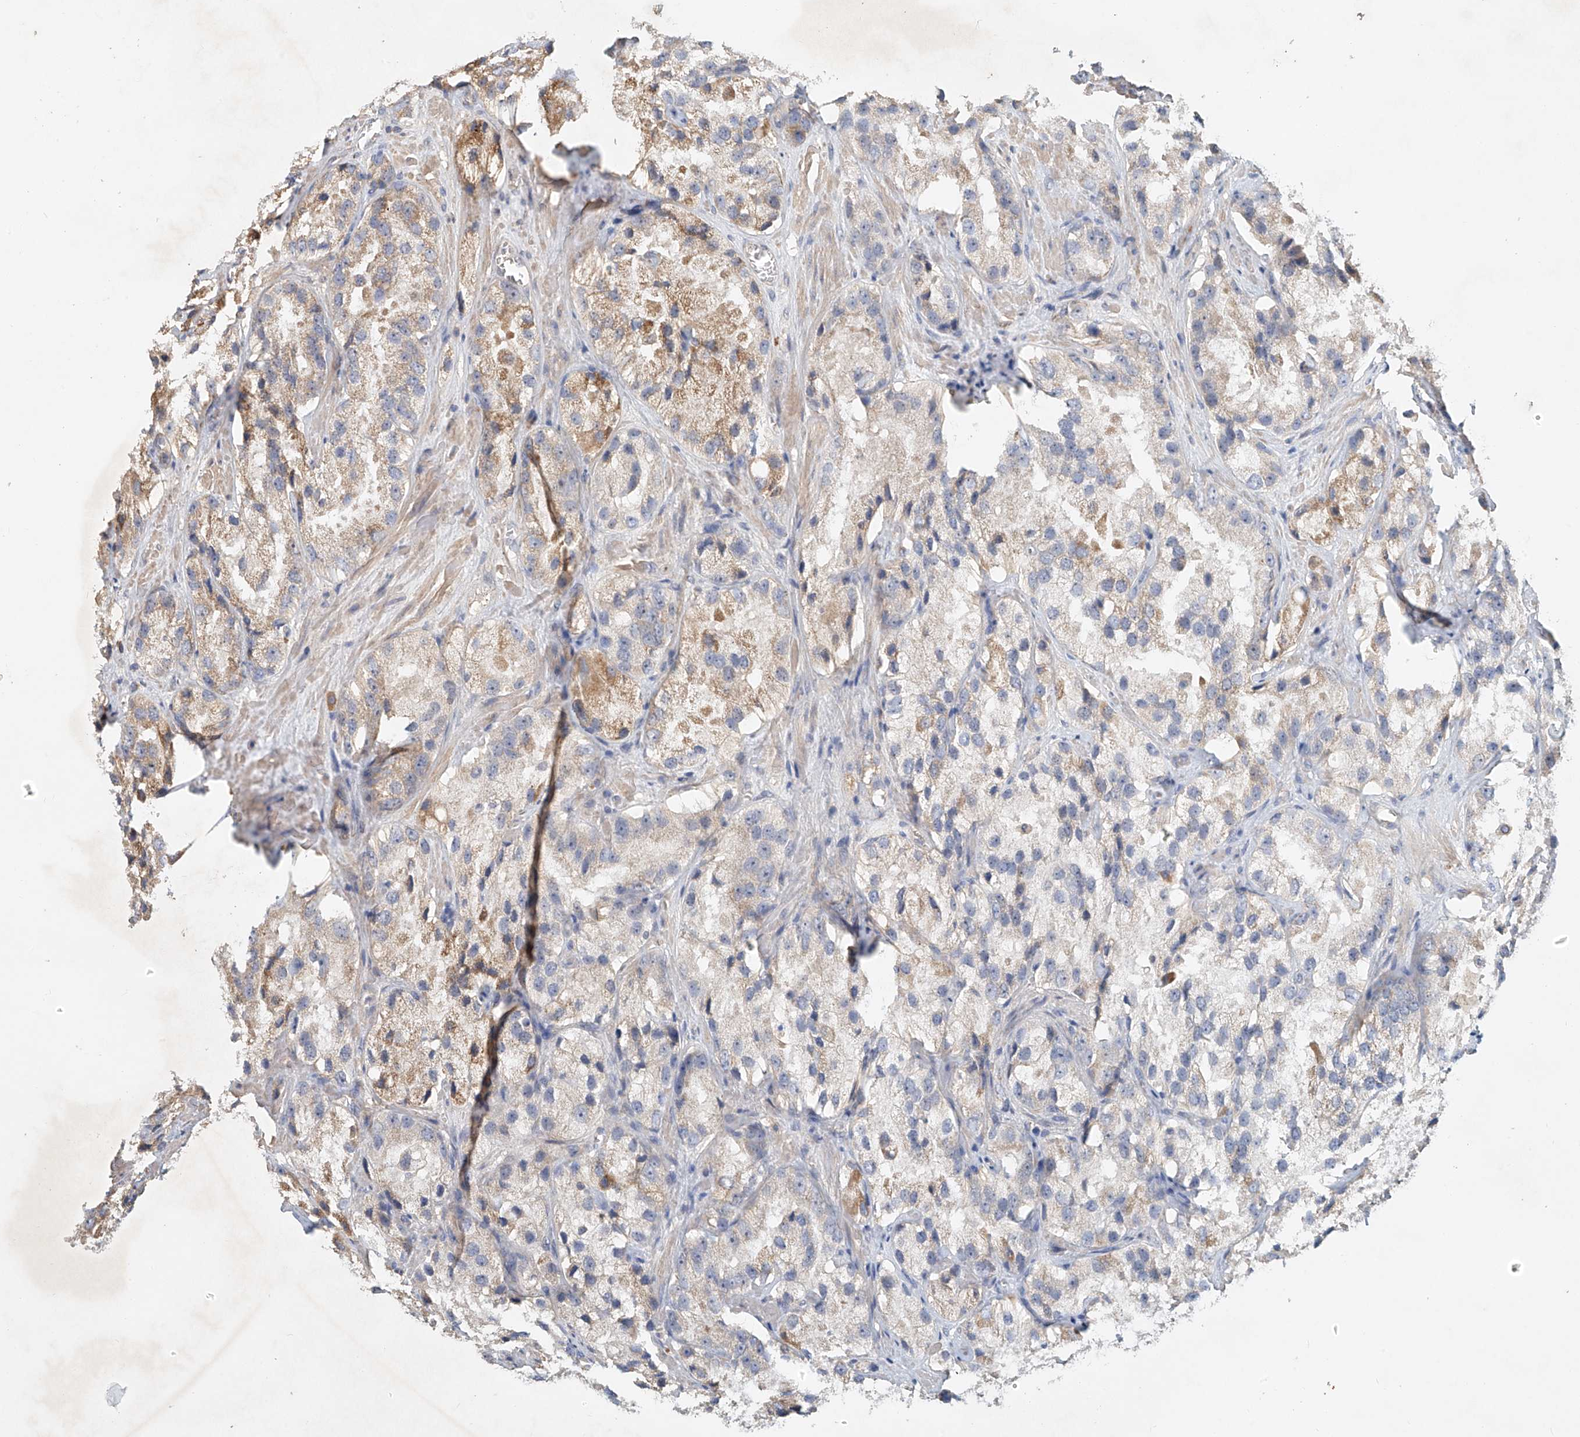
{"staining": {"intensity": "weak", "quantity": "<25%", "location": "cytoplasmic/membranous"}, "tissue": "prostate cancer", "cell_type": "Tumor cells", "image_type": "cancer", "snomed": [{"axis": "morphology", "description": "Adenocarcinoma, High grade"}, {"axis": "topography", "description": "Prostate"}], "caption": "This histopathology image is of prostate cancer stained with IHC to label a protein in brown with the nuclei are counter-stained blue. There is no staining in tumor cells.", "gene": "GNB1L", "patient": {"sex": "male", "age": 66}}